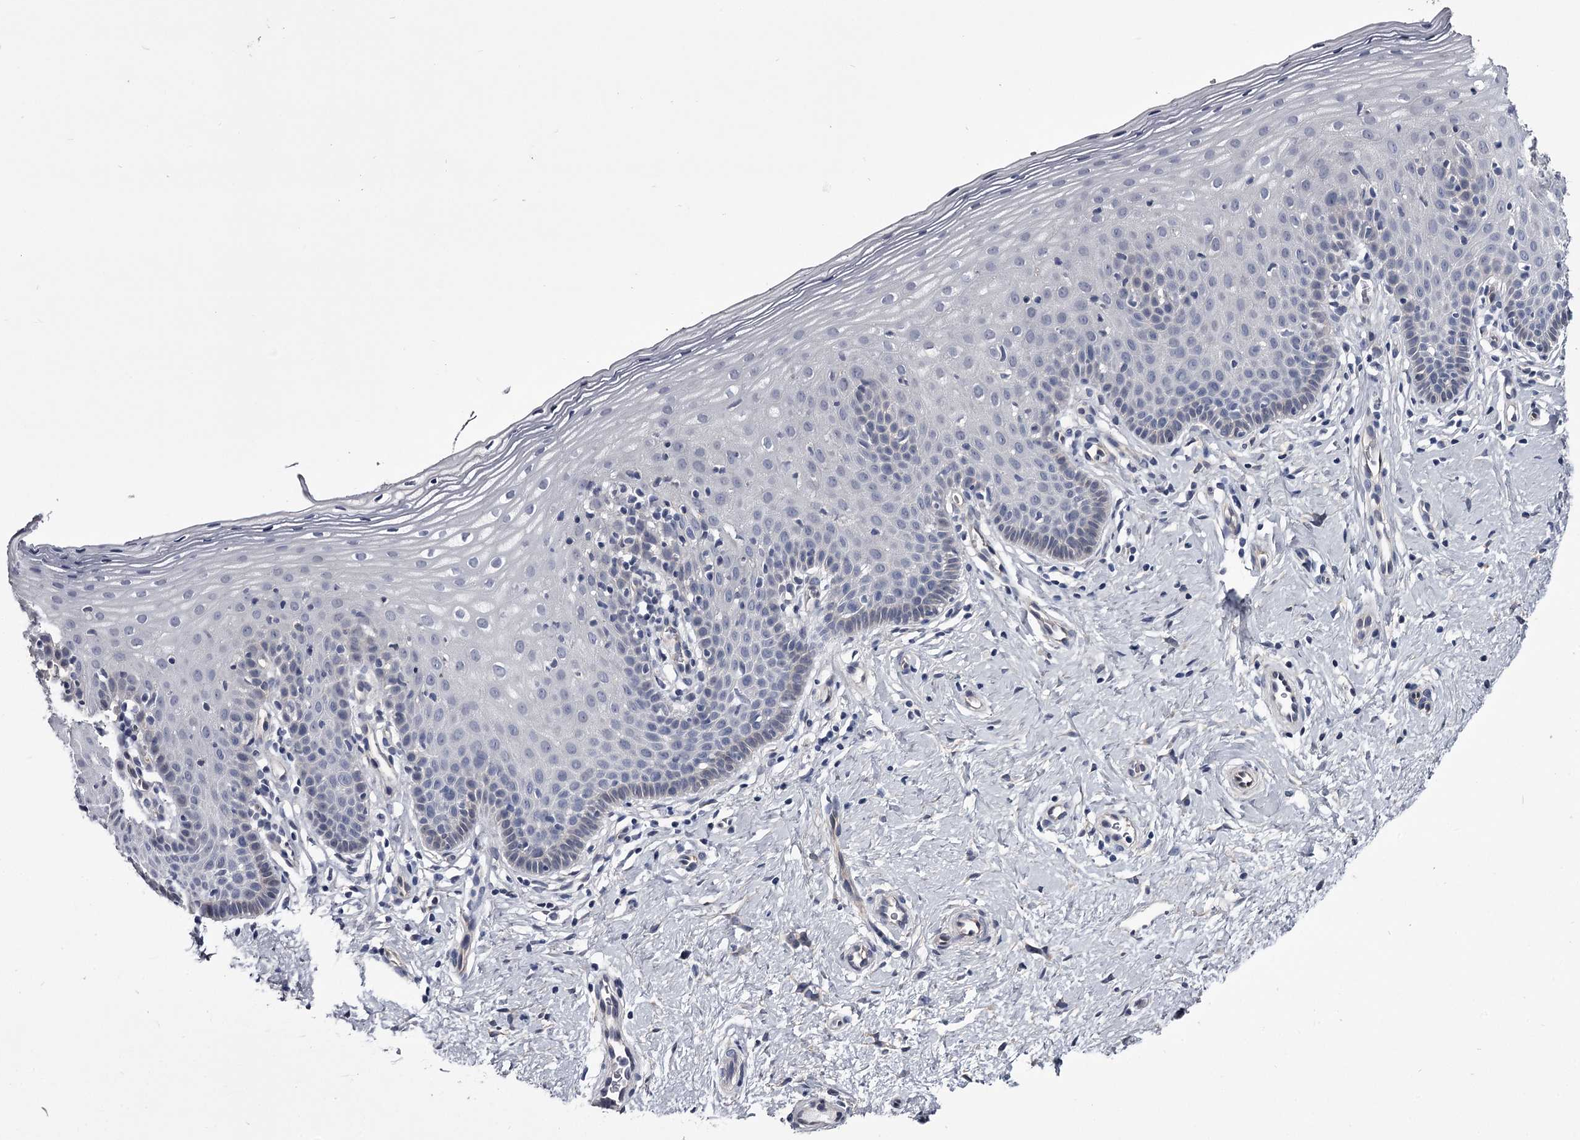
{"staining": {"intensity": "negative", "quantity": "none", "location": "none"}, "tissue": "cervix", "cell_type": "Glandular cells", "image_type": "normal", "snomed": [{"axis": "morphology", "description": "Normal tissue, NOS"}, {"axis": "topography", "description": "Cervix"}], "caption": "Immunohistochemistry (IHC) photomicrograph of unremarkable human cervix stained for a protein (brown), which exhibits no expression in glandular cells. Brightfield microscopy of immunohistochemistry (IHC) stained with DAB (3,3'-diaminobenzidine) (brown) and hematoxylin (blue), captured at high magnification.", "gene": "GSTO1", "patient": {"sex": "female", "age": 36}}